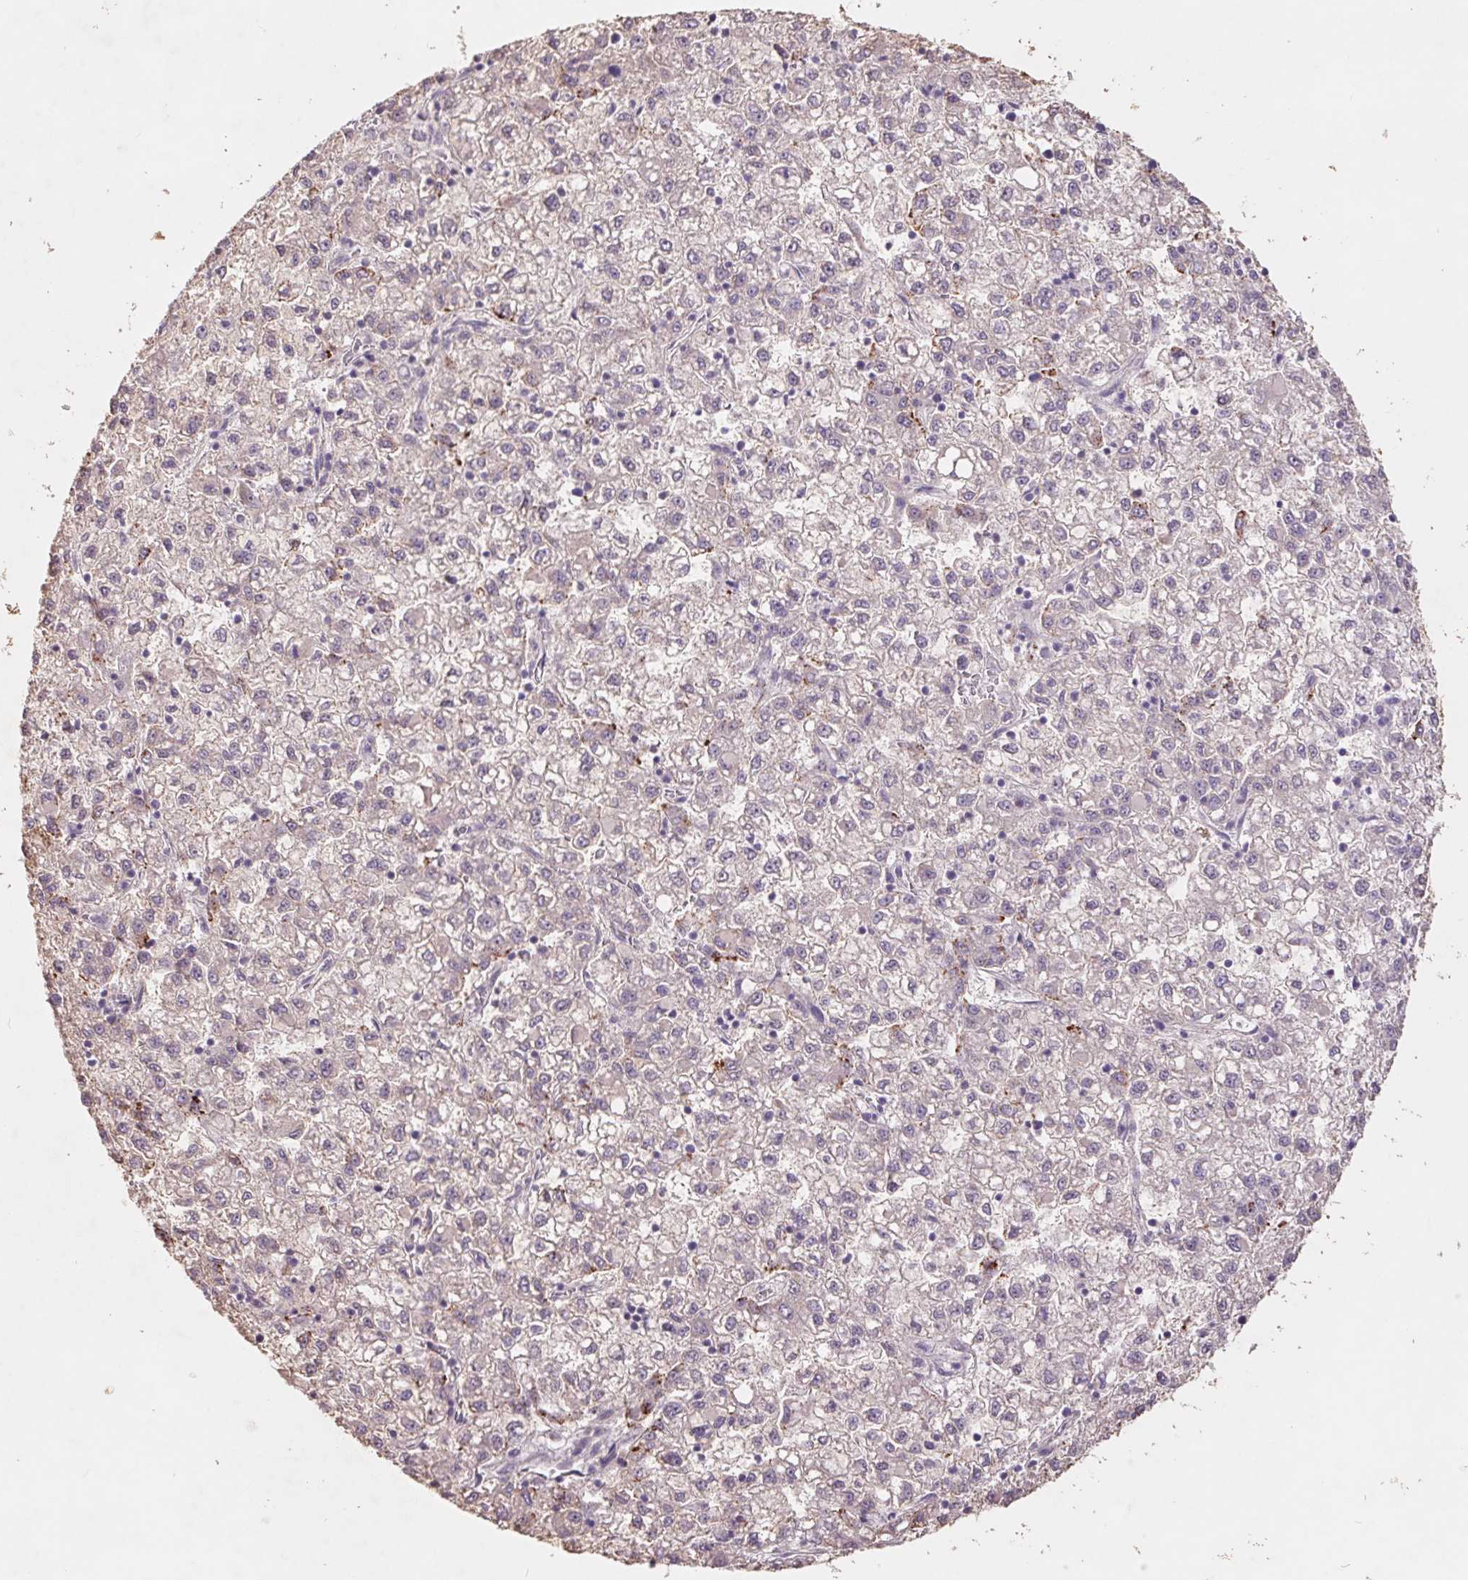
{"staining": {"intensity": "weak", "quantity": "<25%", "location": "cytoplasmic/membranous"}, "tissue": "liver cancer", "cell_type": "Tumor cells", "image_type": "cancer", "snomed": [{"axis": "morphology", "description": "Carcinoma, Hepatocellular, NOS"}, {"axis": "topography", "description": "Liver"}], "caption": "Micrograph shows no protein expression in tumor cells of hepatocellular carcinoma (liver) tissue. (Immunohistochemistry, brightfield microscopy, high magnification).", "gene": "GRM2", "patient": {"sex": "male", "age": 40}}